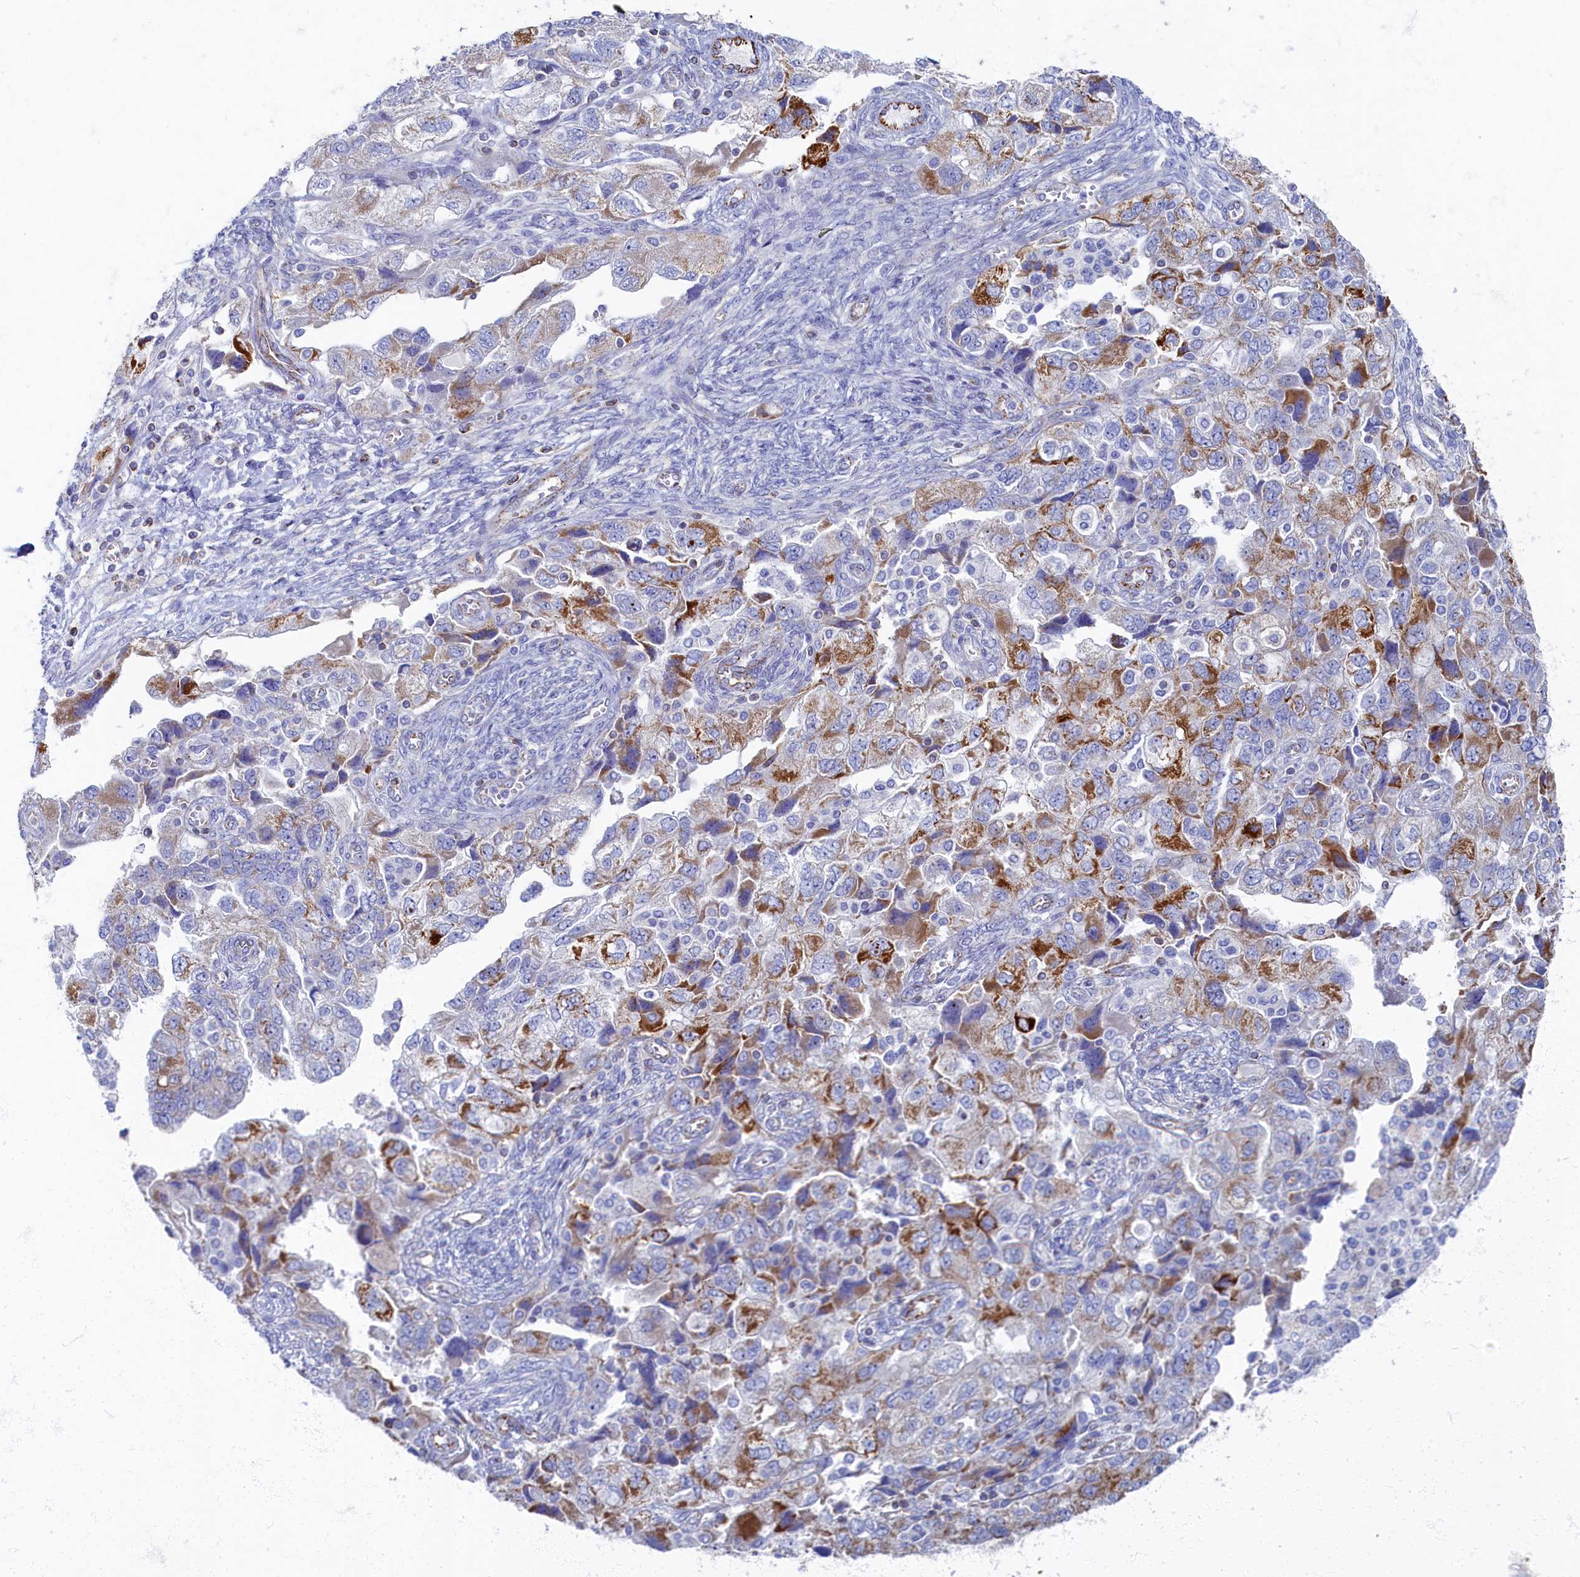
{"staining": {"intensity": "strong", "quantity": "<25%", "location": "cytoplasmic/membranous"}, "tissue": "ovarian cancer", "cell_type": "Tumor cells", "image_type": "cancer", "snomed": [{"axis": "morphology", "description": "Carcinoma, NOS"}, {"axis": "morphology", "description": "Cystadenocarcinoma, serous, NOS"}, {"axis": "topography", "description": "Ovary"}], "caption": "Immunohistochemical staining of ovarian cancer (carcinoma) displays medium levels of strong cytoplasmic/membranous expression in about <25% of tumor cells.", "gene": "OCIAD2", "patient": {"sex": "female", "age": 69}}